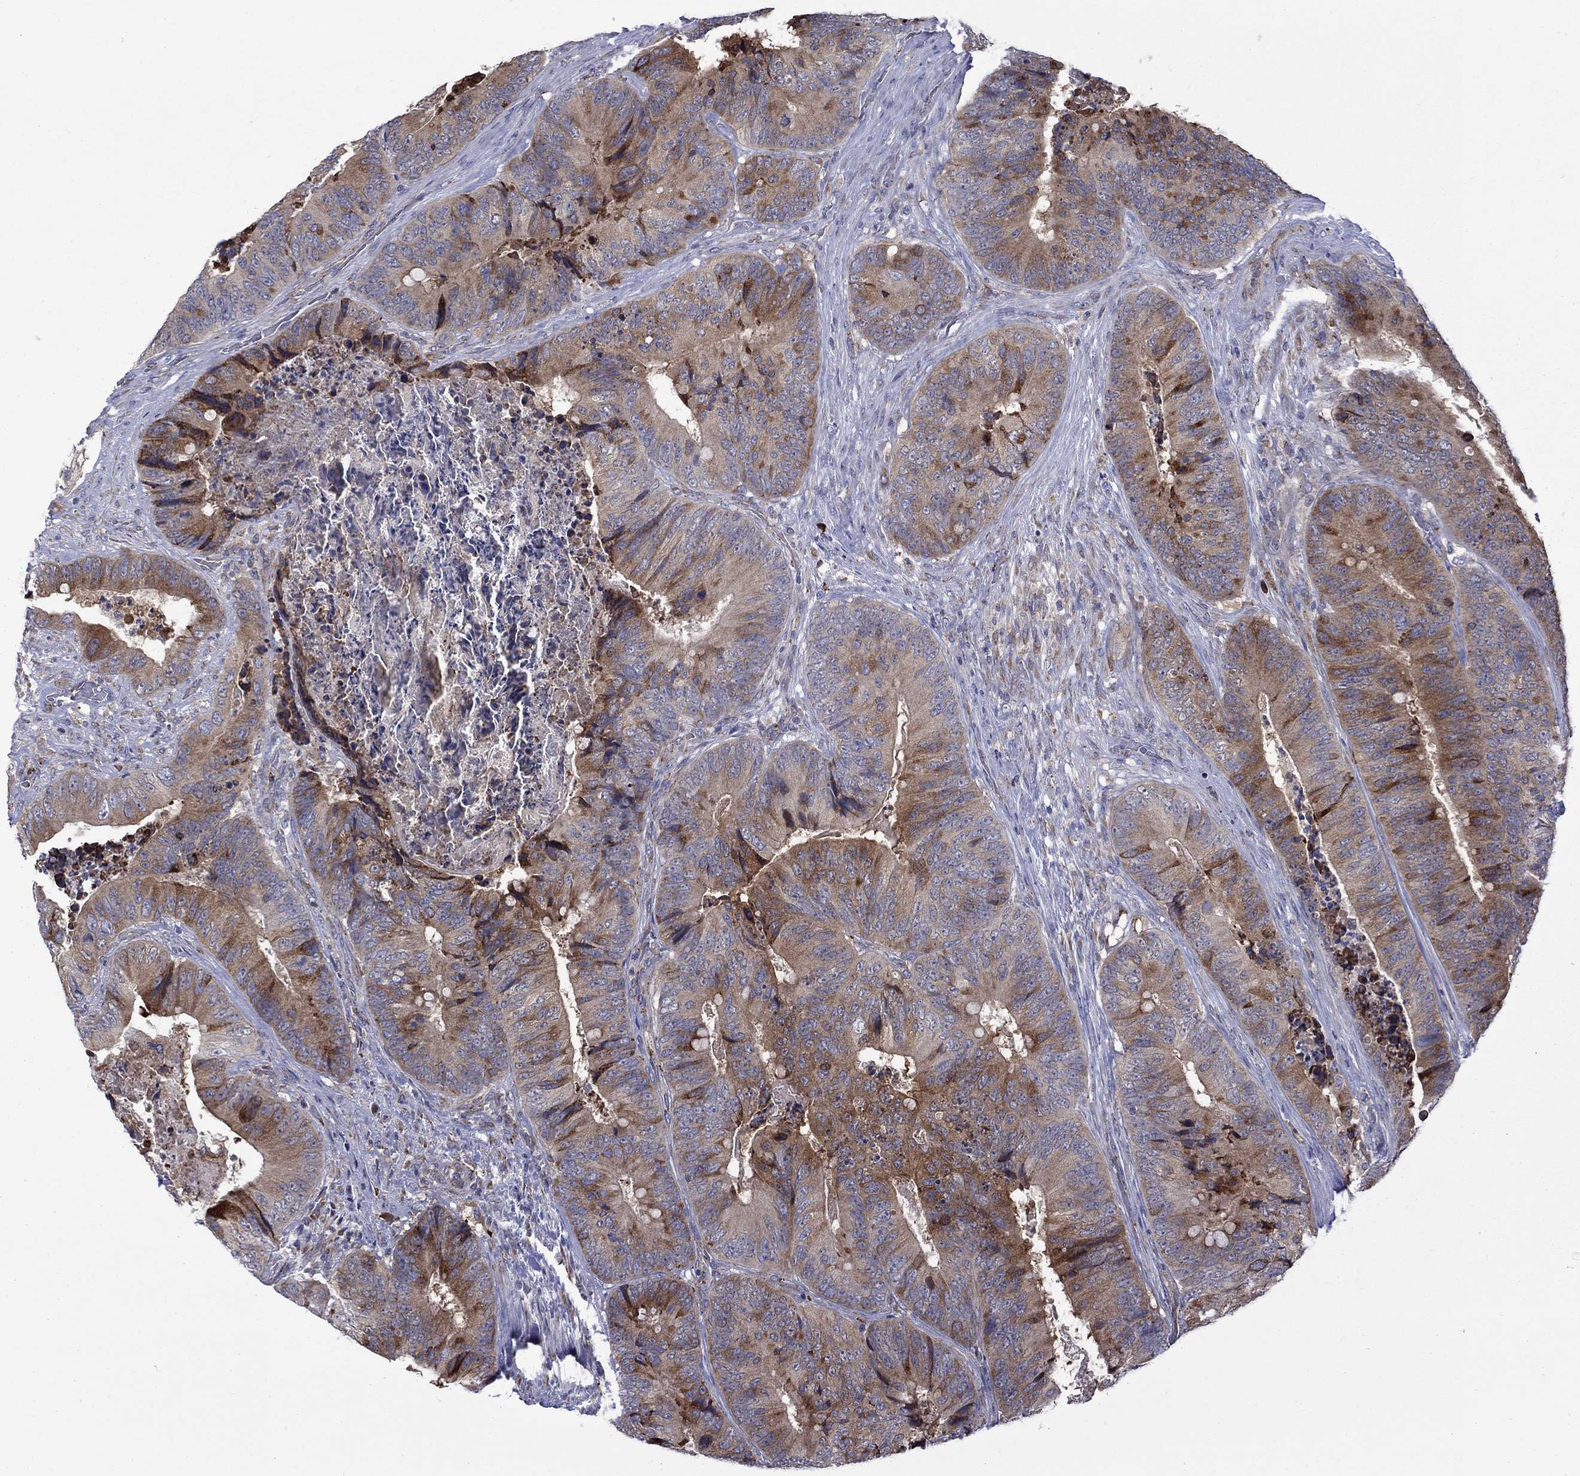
{"staining": {"intensity": "moderate", "quantity": "25%-75%", "location": "cytoplasmic/membranous"}, "tissue": "colorectal cancer", "cell_type": "Tumor cells", "image_type": "cancer", "snomed": [{"axis": "morphology", "description": "Adenocarcinoma, NOS"}, {"axis": "topography", "description": "Colon"}], "caption": "Colorectal cancer tissue reveals moderate cytoplasmic/membranous positivity in about 25%-75% of tumor cells", "gene": "ASNS", "patient": {"sex": "male", "age": 84}}